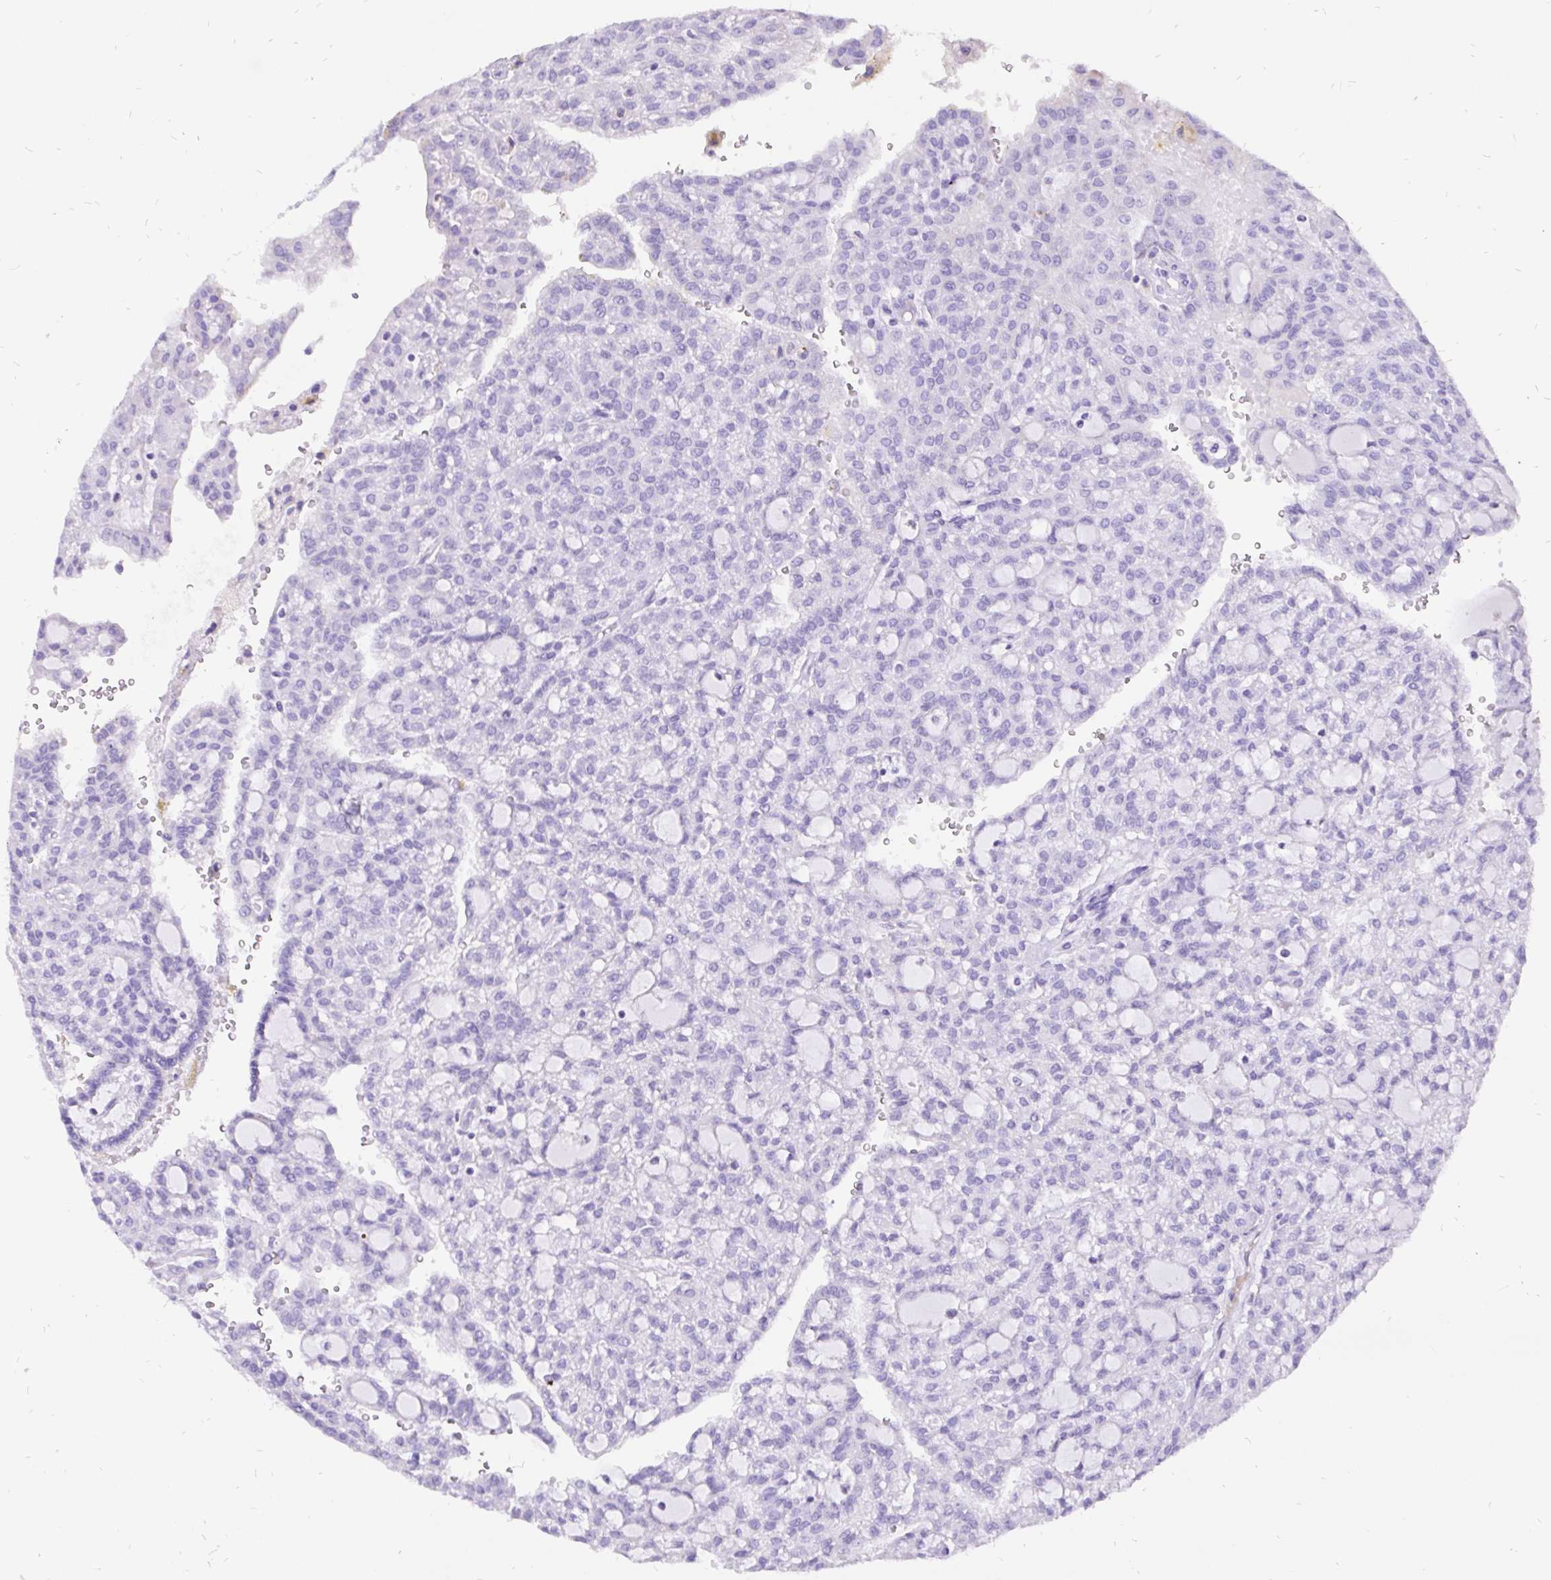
{"staining": {"intensity": "negative", "quantity": "none", "location": "none"}, "tissue": "renal cancer", "cell_type": "Tumor cells", "image_type": "cancer", "snomed": [{"axis": "morphology", "description": "Adenocarcinoma, NOS"}, {"axis": "topography", "description": "Kidney"}], "caption": "This is an IHC photomicrograph of human renal cancer (adenocarcinoma). There is no staining in tumor cells.", "gene": "KRT13", "patient": {"sex": "male", "age": 63}}